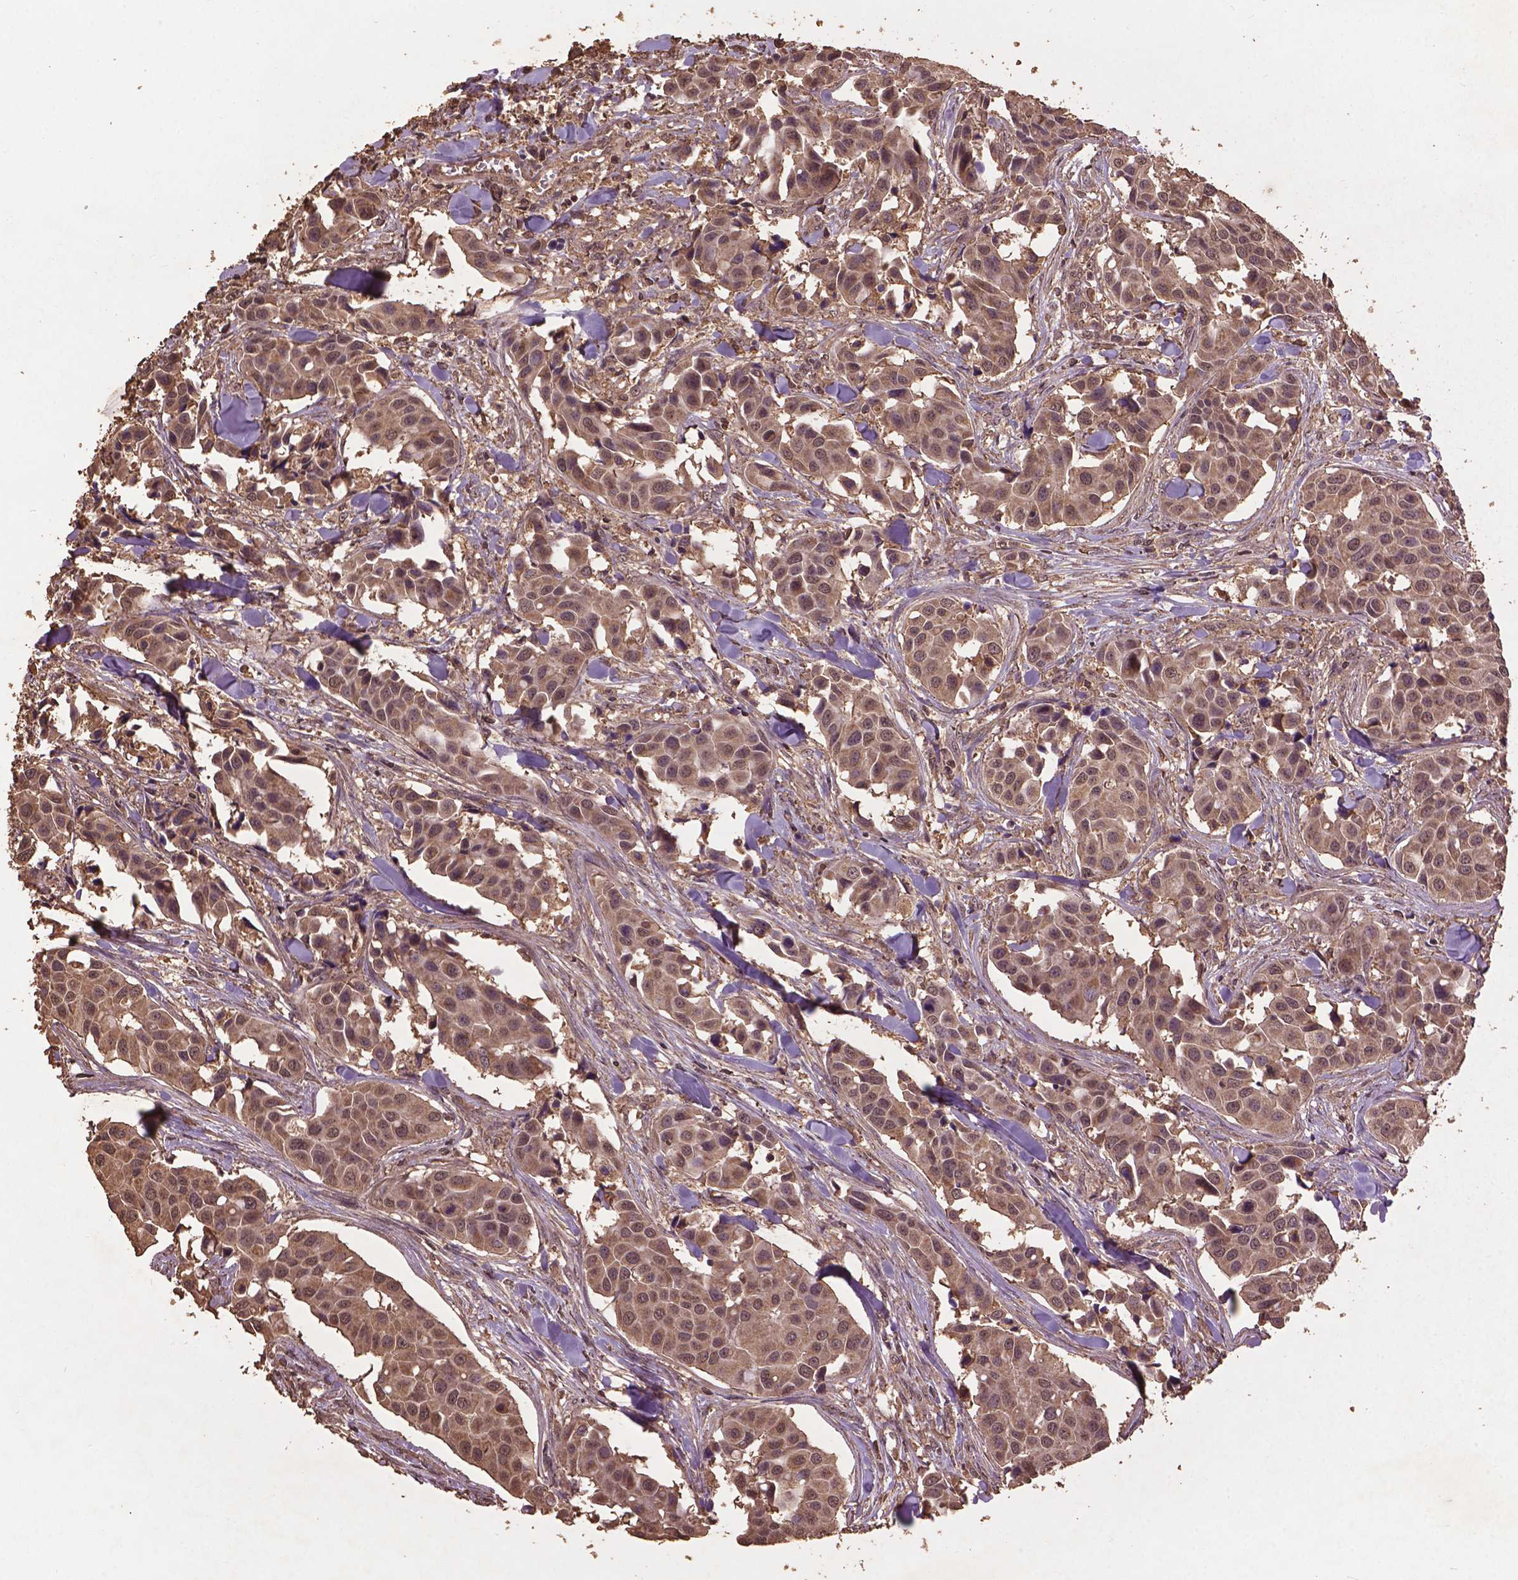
{"staining": {"intensity": "moderate", "quantity": "<25%", "location": "cytoplasmic/membranous"}, "tissue": "head and neck cancer", "cell_type": "Tumor cells", "image_type": "cancer", "snomed": [{"axis": "morphology", "description": "Adenocarcinoma, NOS"}, {"axis": "topography", "description": "Head-Neck"}], "caption": "Protein expression analysis of head and neck cancer shows moderate cytoplasmic/membranous staining in about <25% of tumor cells.", "gene": "BABAM1", "patient": {"sex": "male", "age": 76}}